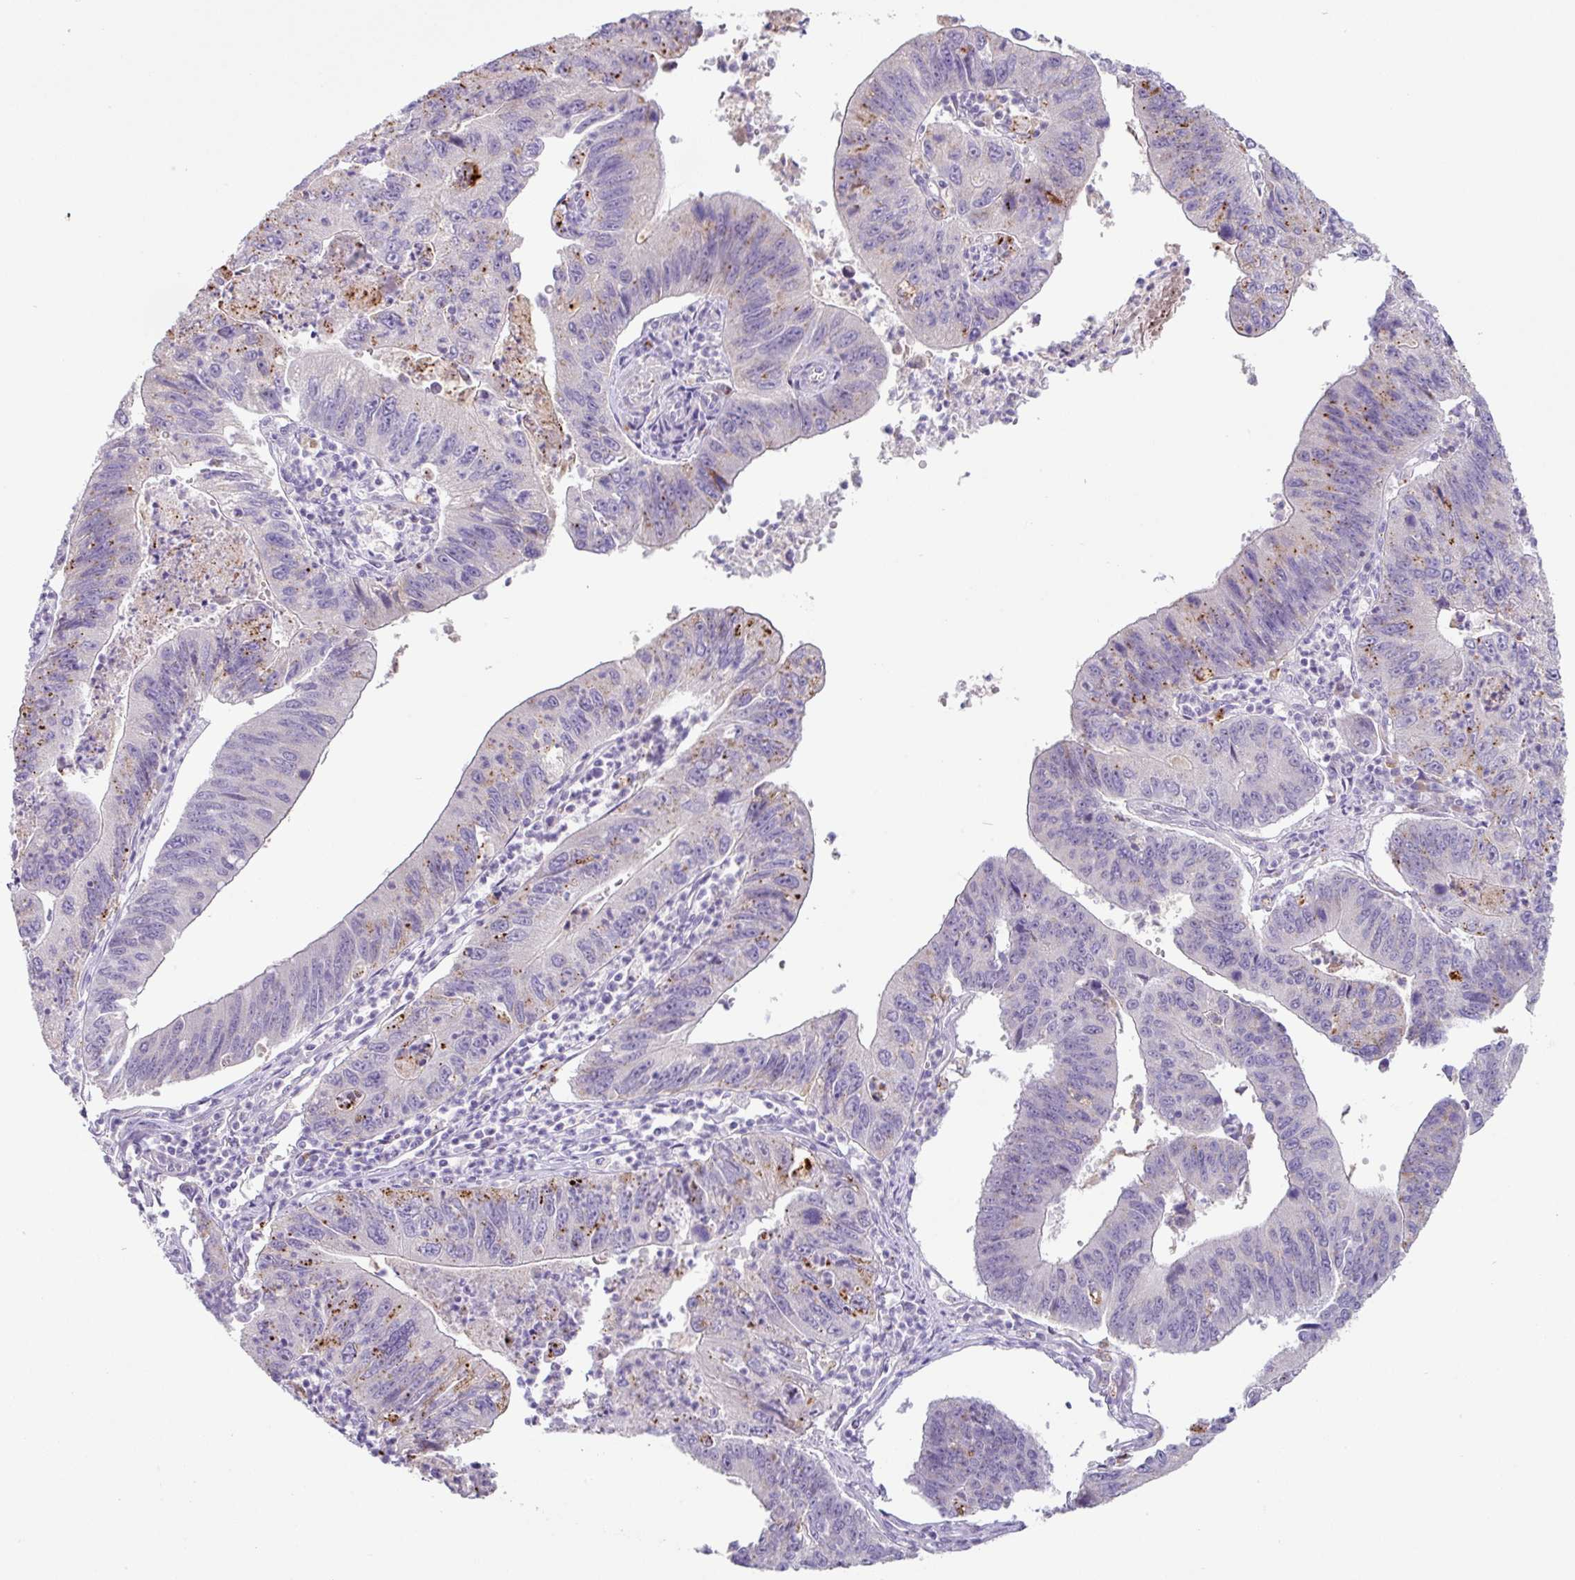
{"staining": {"intensity": "strong", "quantity": "25%-75%", "location": "cytoplasmic/membranous"}, "tissue": "stomach cancer", "cell_type": "Tumor cells", "image_type": "cancer", "snomed": [{"axis": "morphology", "description": "Adenocarcinoma, NOS"}, {"axis": "topography", "description": "Stomach"}], "caption": "Tumor cells show high levels of strong cytoplasmic/membranous staining in about 25%-75% of cells in stomach adenocarcinoma.", "gene": "PLEKHH3", "patient": {"sex": "male", "age": 59}}